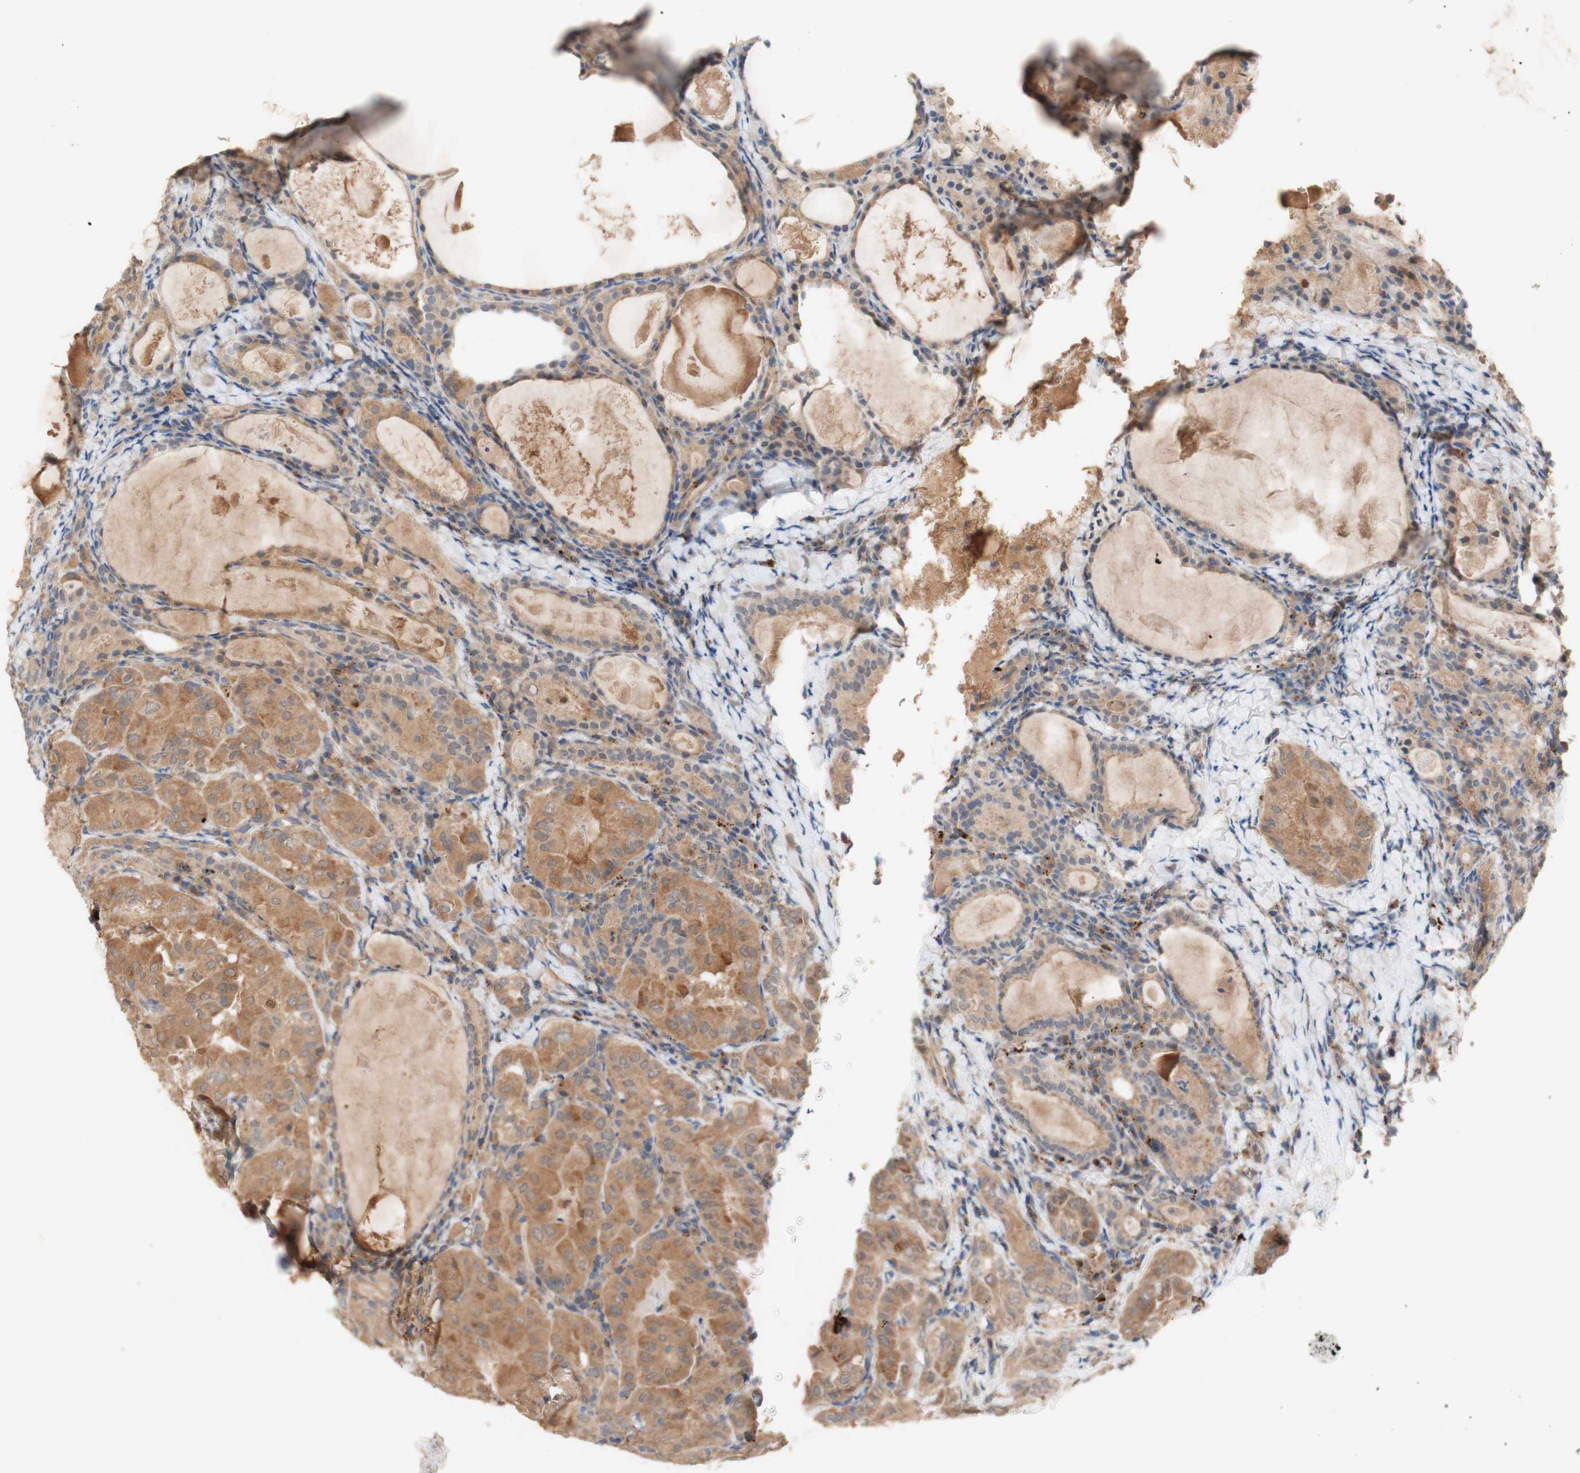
{"staining": {"intensity": "moderate", "quantity": ">75%", "location": "cytoplasmic/membranous"}, "tissue": "thyroid cancer", "cell_type": "Tumor cells", "image_type": "cancer", "snomed": [{"axis": "morphology", "description": "Papillary adenocarcinoma, NOS"}, {"axis": "topography", "description": "Thyroid gland"}], "caption": "Protein expression analysis of thyroid cancer shows moderate cytoplasmic/membranous positivity in approximately >75% of tumor cells.", "gene": "PEX2", "patient": {"sex": "female", "age": 42}}